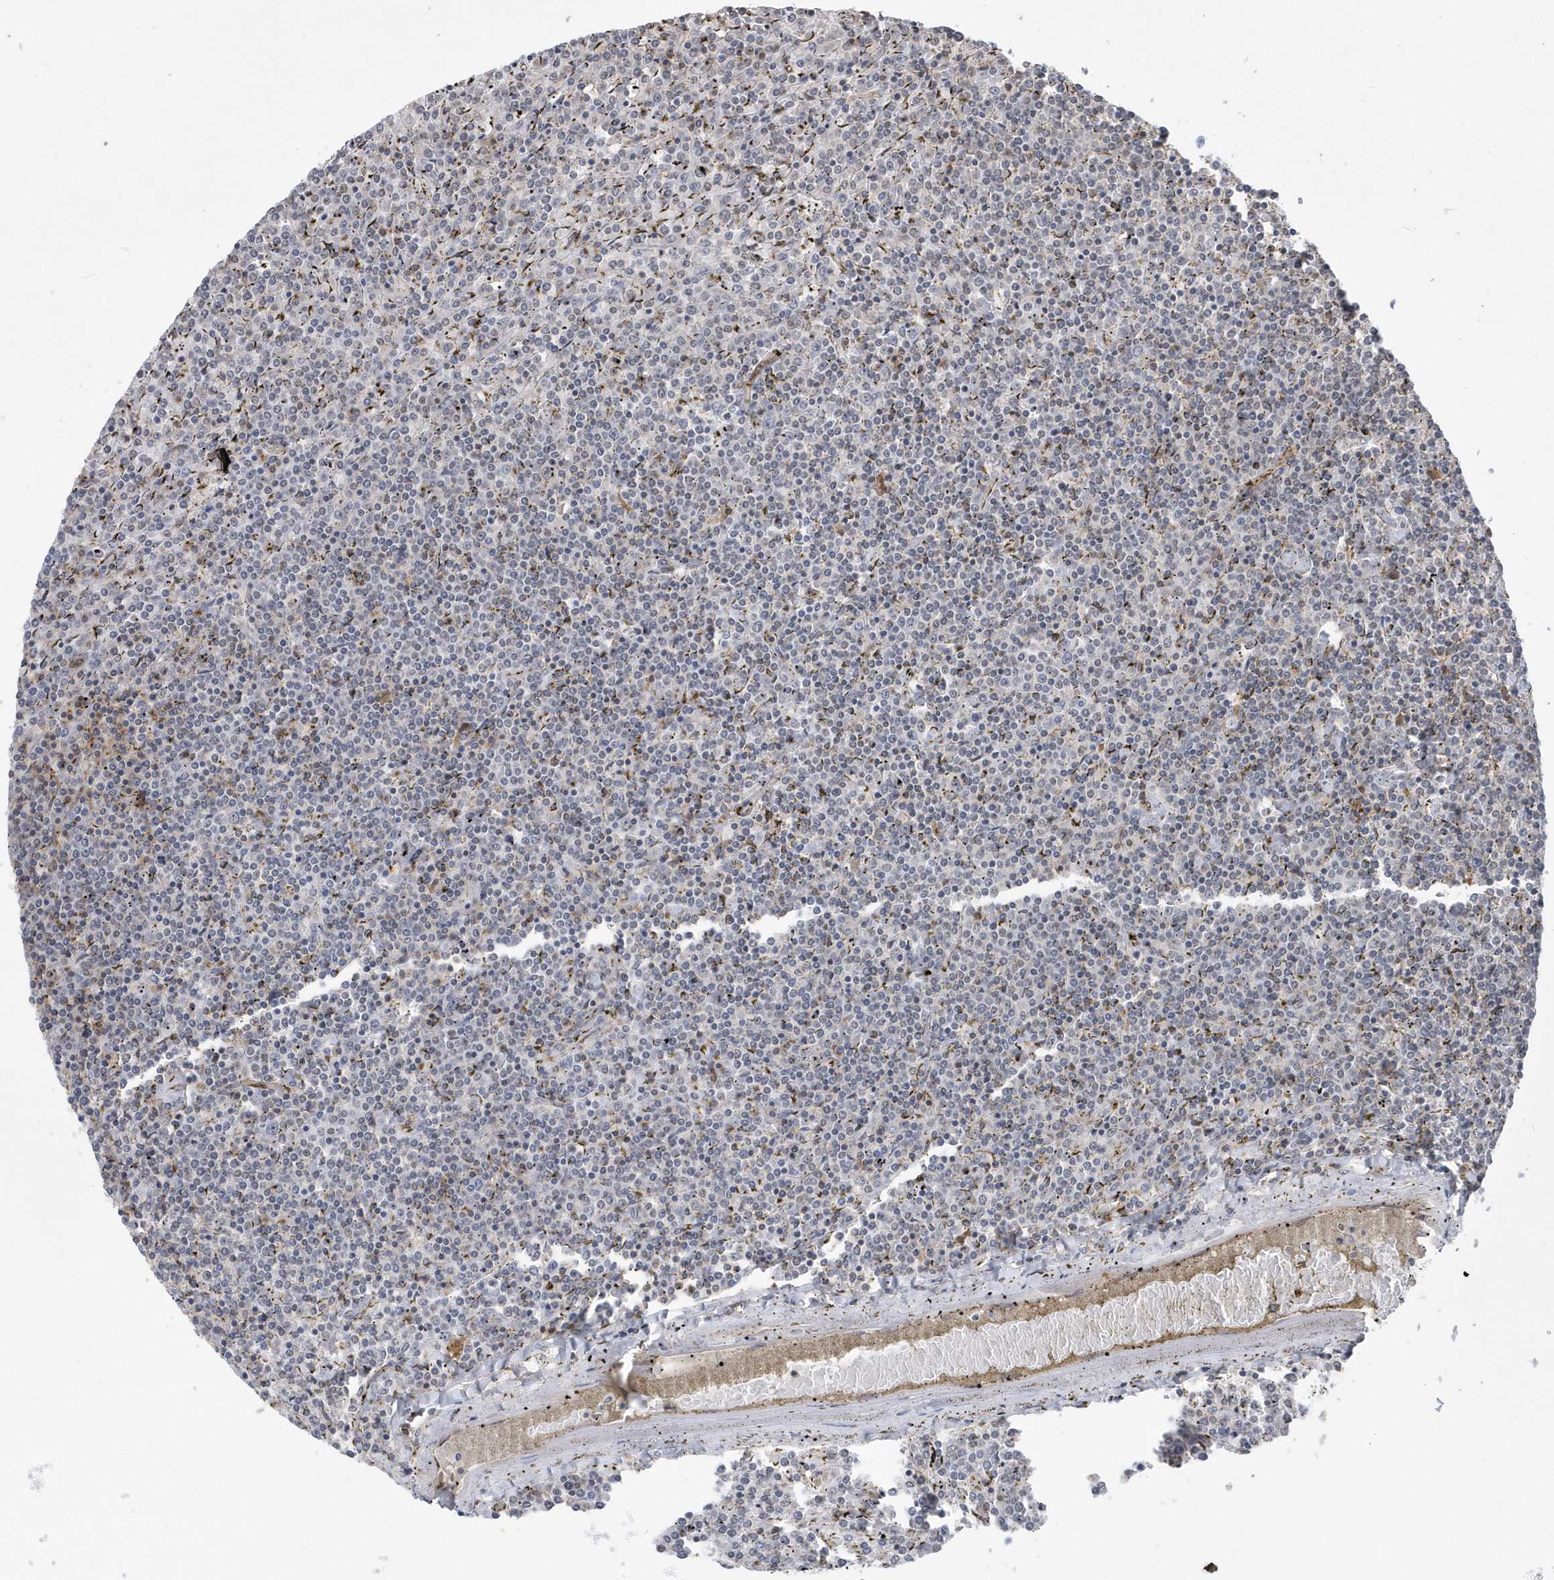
{"staining": {"intensity": "negative", "quantity": "none", "location": "none"}, "tissue": "lymphoma", "cell_type": "Tumor cells", "image_type": "cancer", "snomed": [{"axis": "morphology", "description": "Malignant lymphoma, non-Hodgkin's type, Low grade"}, {"axis": "topography", "description": "Spleen"}], "caption": "IHC of human low-grade malignant lymphoma, non-Hodgkin's type displays no expression in tumor cells.", "gene": "CRIP3", "patient": {"sex": "female", "age": 19}}